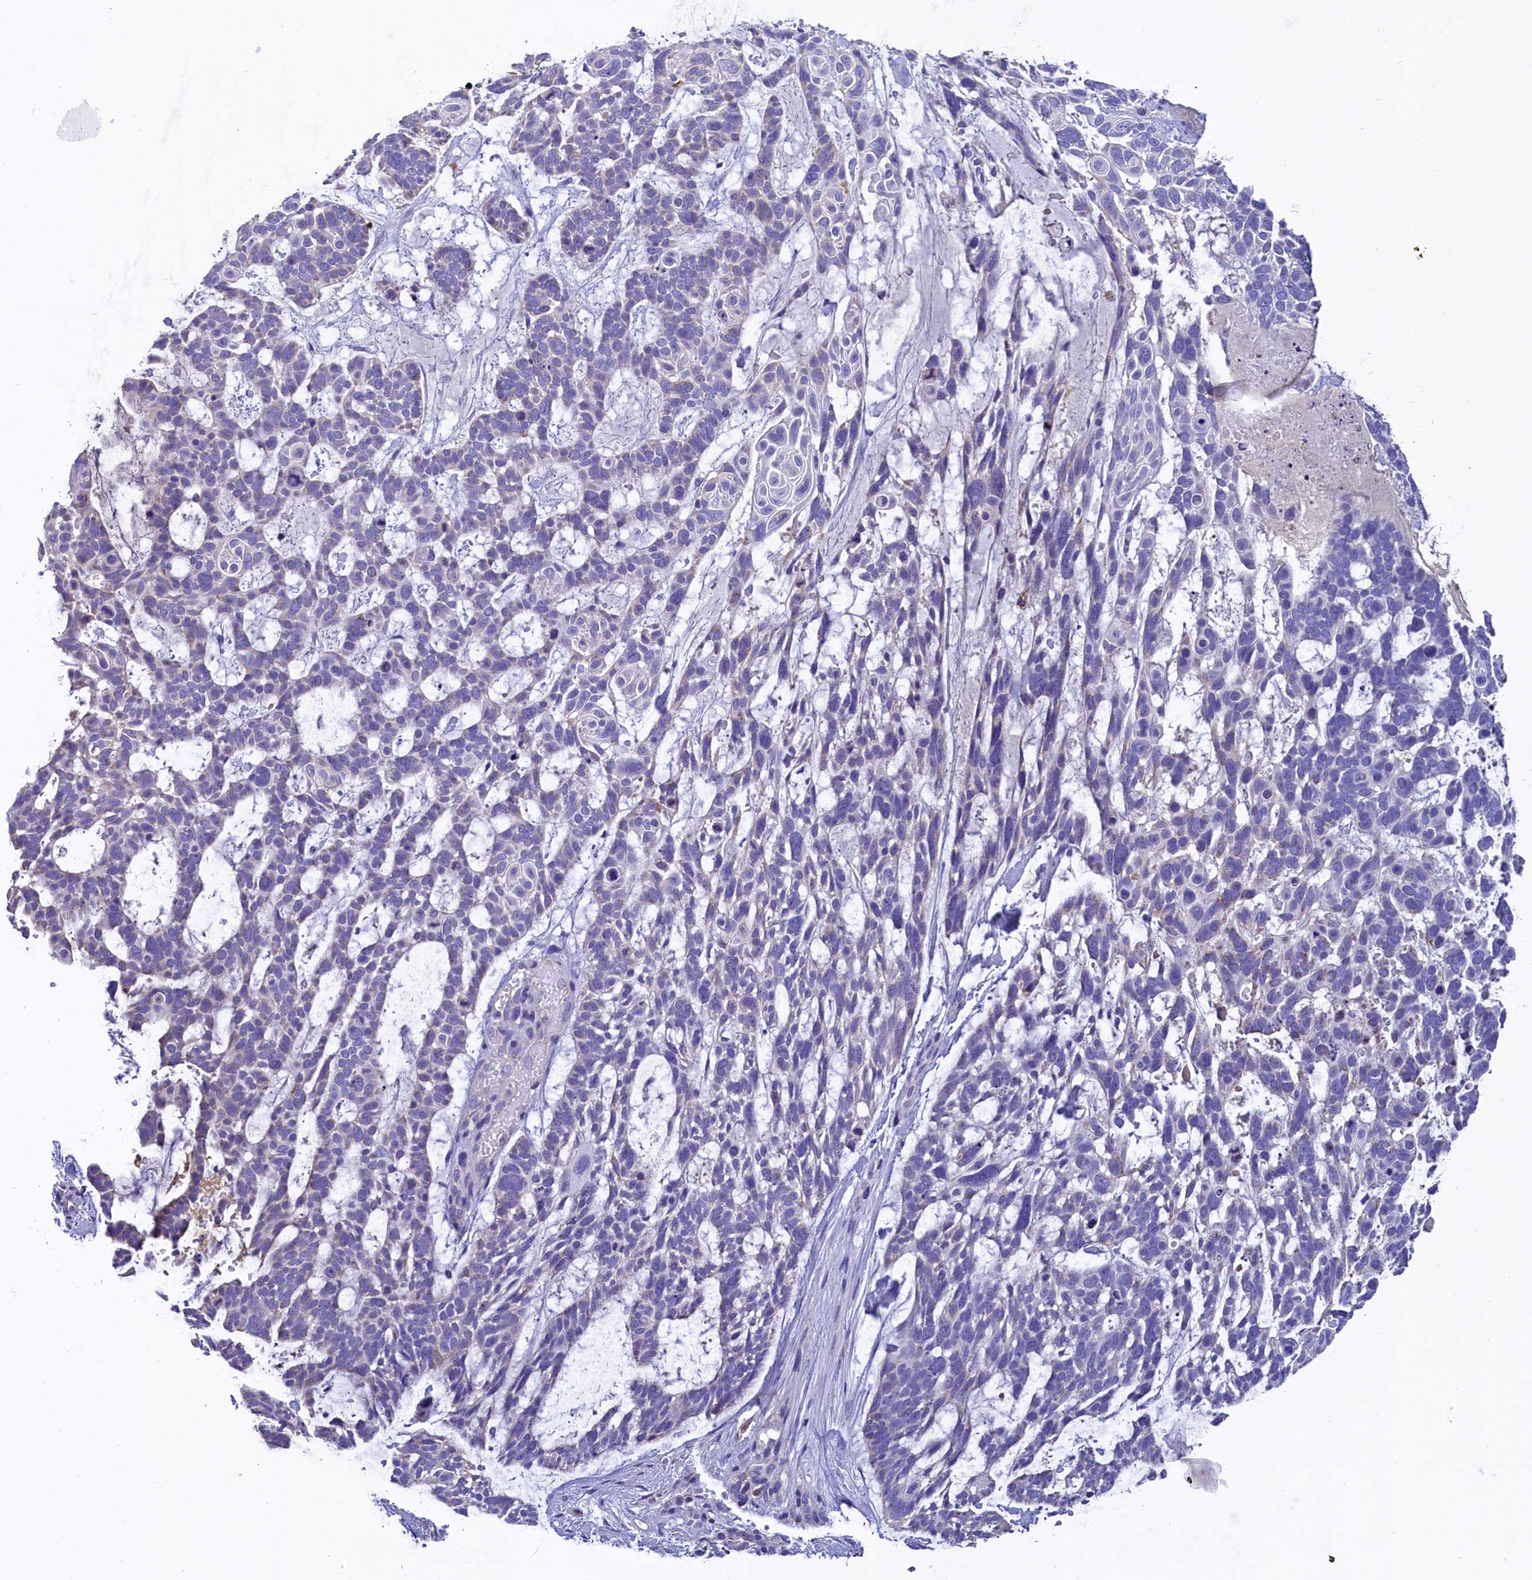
{"staining": {"intensity": "negative", "quantity": "none", "location": "none"}, "tissue": "skin cancer", "cell_type": "Tumor cells", "image_type": "cancer", "snomed": [{"axis": "morphology", "description": "Basal cell carcinoma"}, {"axis": "topography", "description": "Skin"}], "caption": "IHC histopathology image of neoplastic tissue: skin basal cell carcinoma stained with DAB exhibits no significant protein positivity in tumor cells.", "gene": "ABAT", "patient": {"sex": "male", "age": 88}}